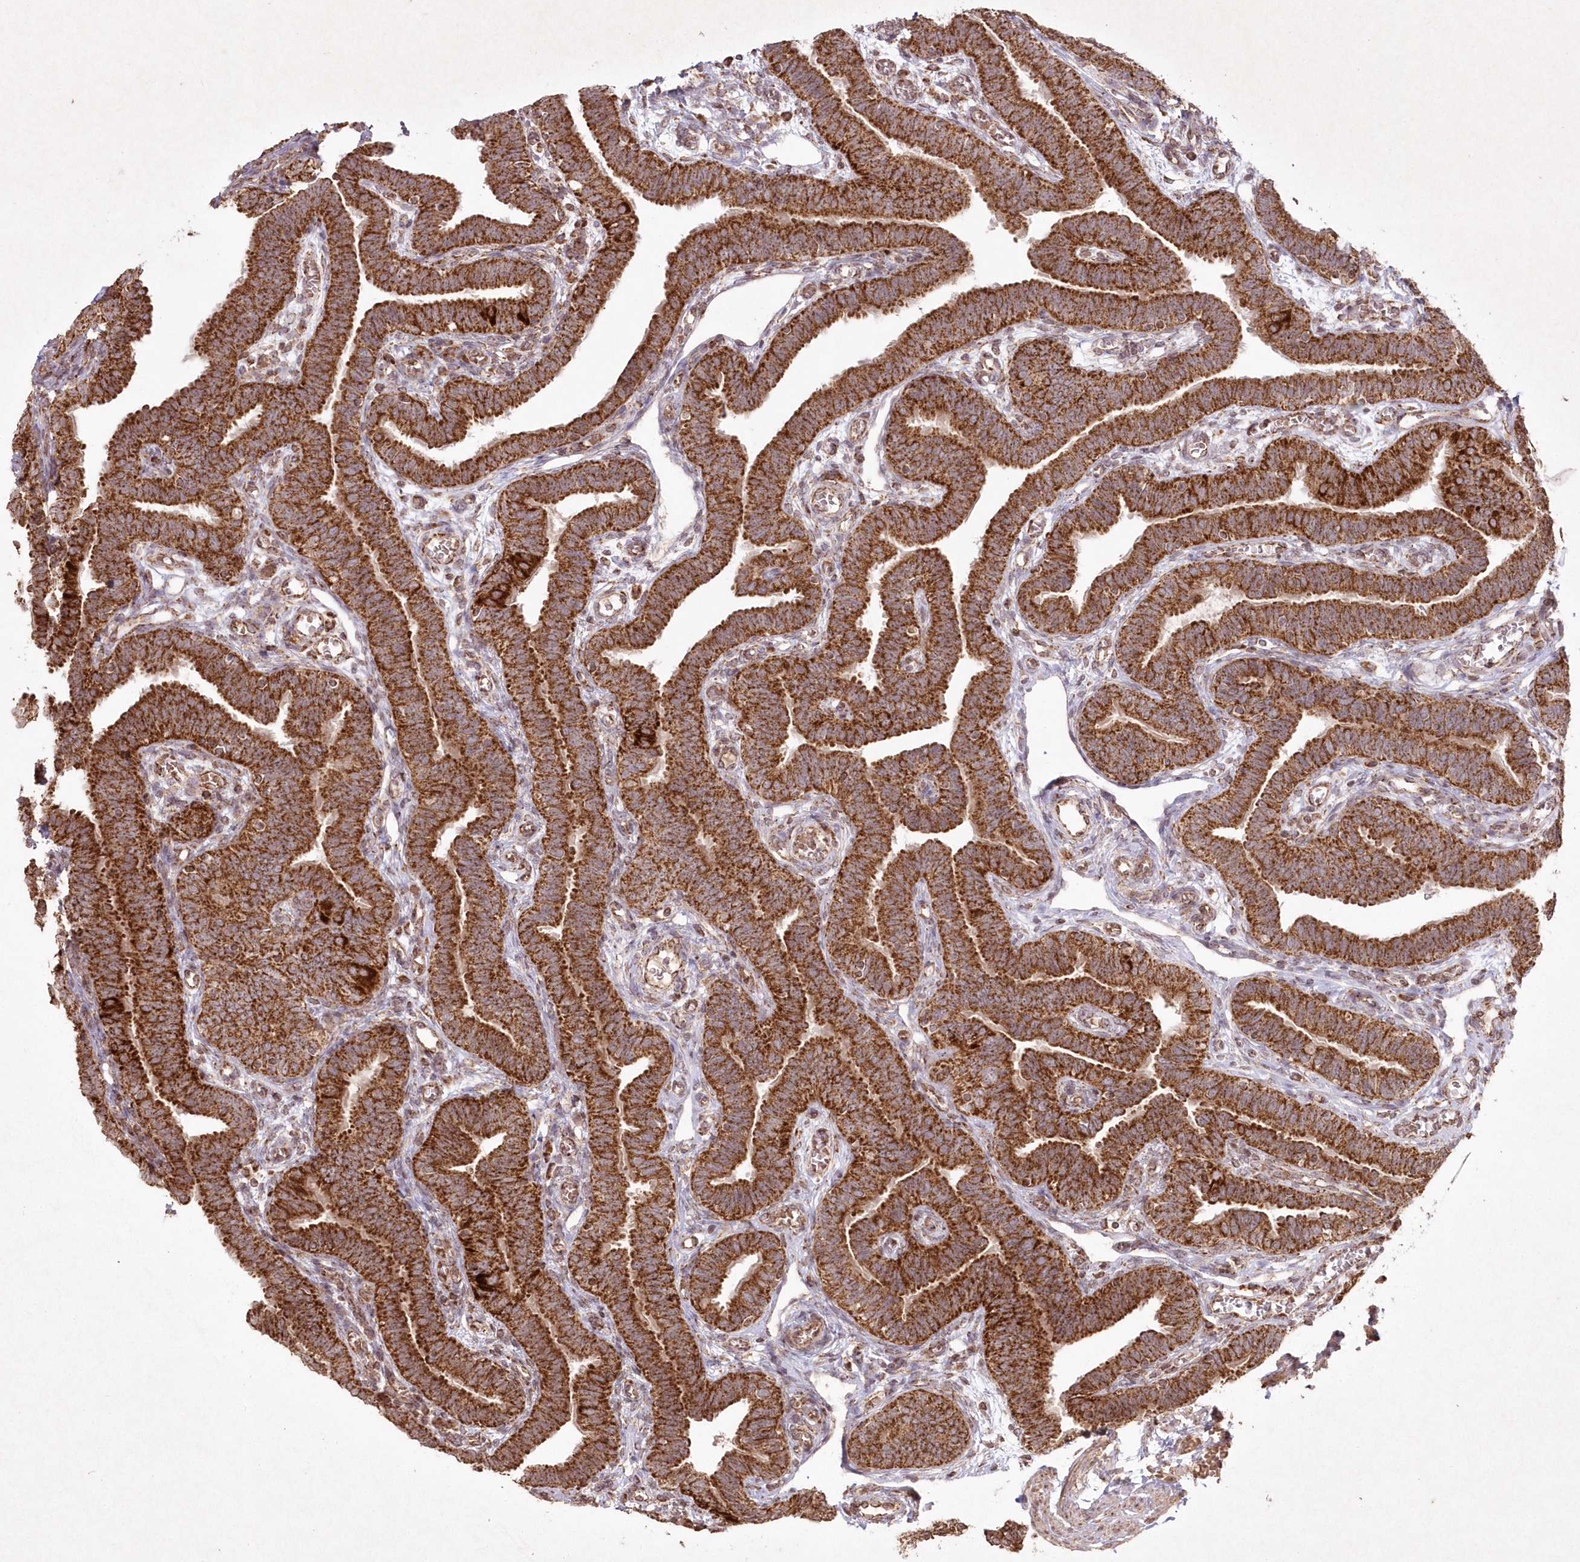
{"staining": {"intensity": "strong", "quantity": ">75%", "location": "cytoplasmic/membranous"}, "tissue": "fallopian tube", "cell_type": "Glandular cells", "image_type": "normal", "snomed": [{"axis": "morphology", "description": "Normal tissue, NOS"}, {"axis": "topography", "description": "Fallopian tube"}], "caption": "Immunohistochemistry (IHC) of unremarkable human fallopian tube displays high levels of strong cytoplasmic/membranous expression in about >75% of glandular cells. The protein of interest is shown in brown color, while the nuclei are stained blue.", "gene": "LRPPRC", "patient": {"sex": "female", "age": 39}}